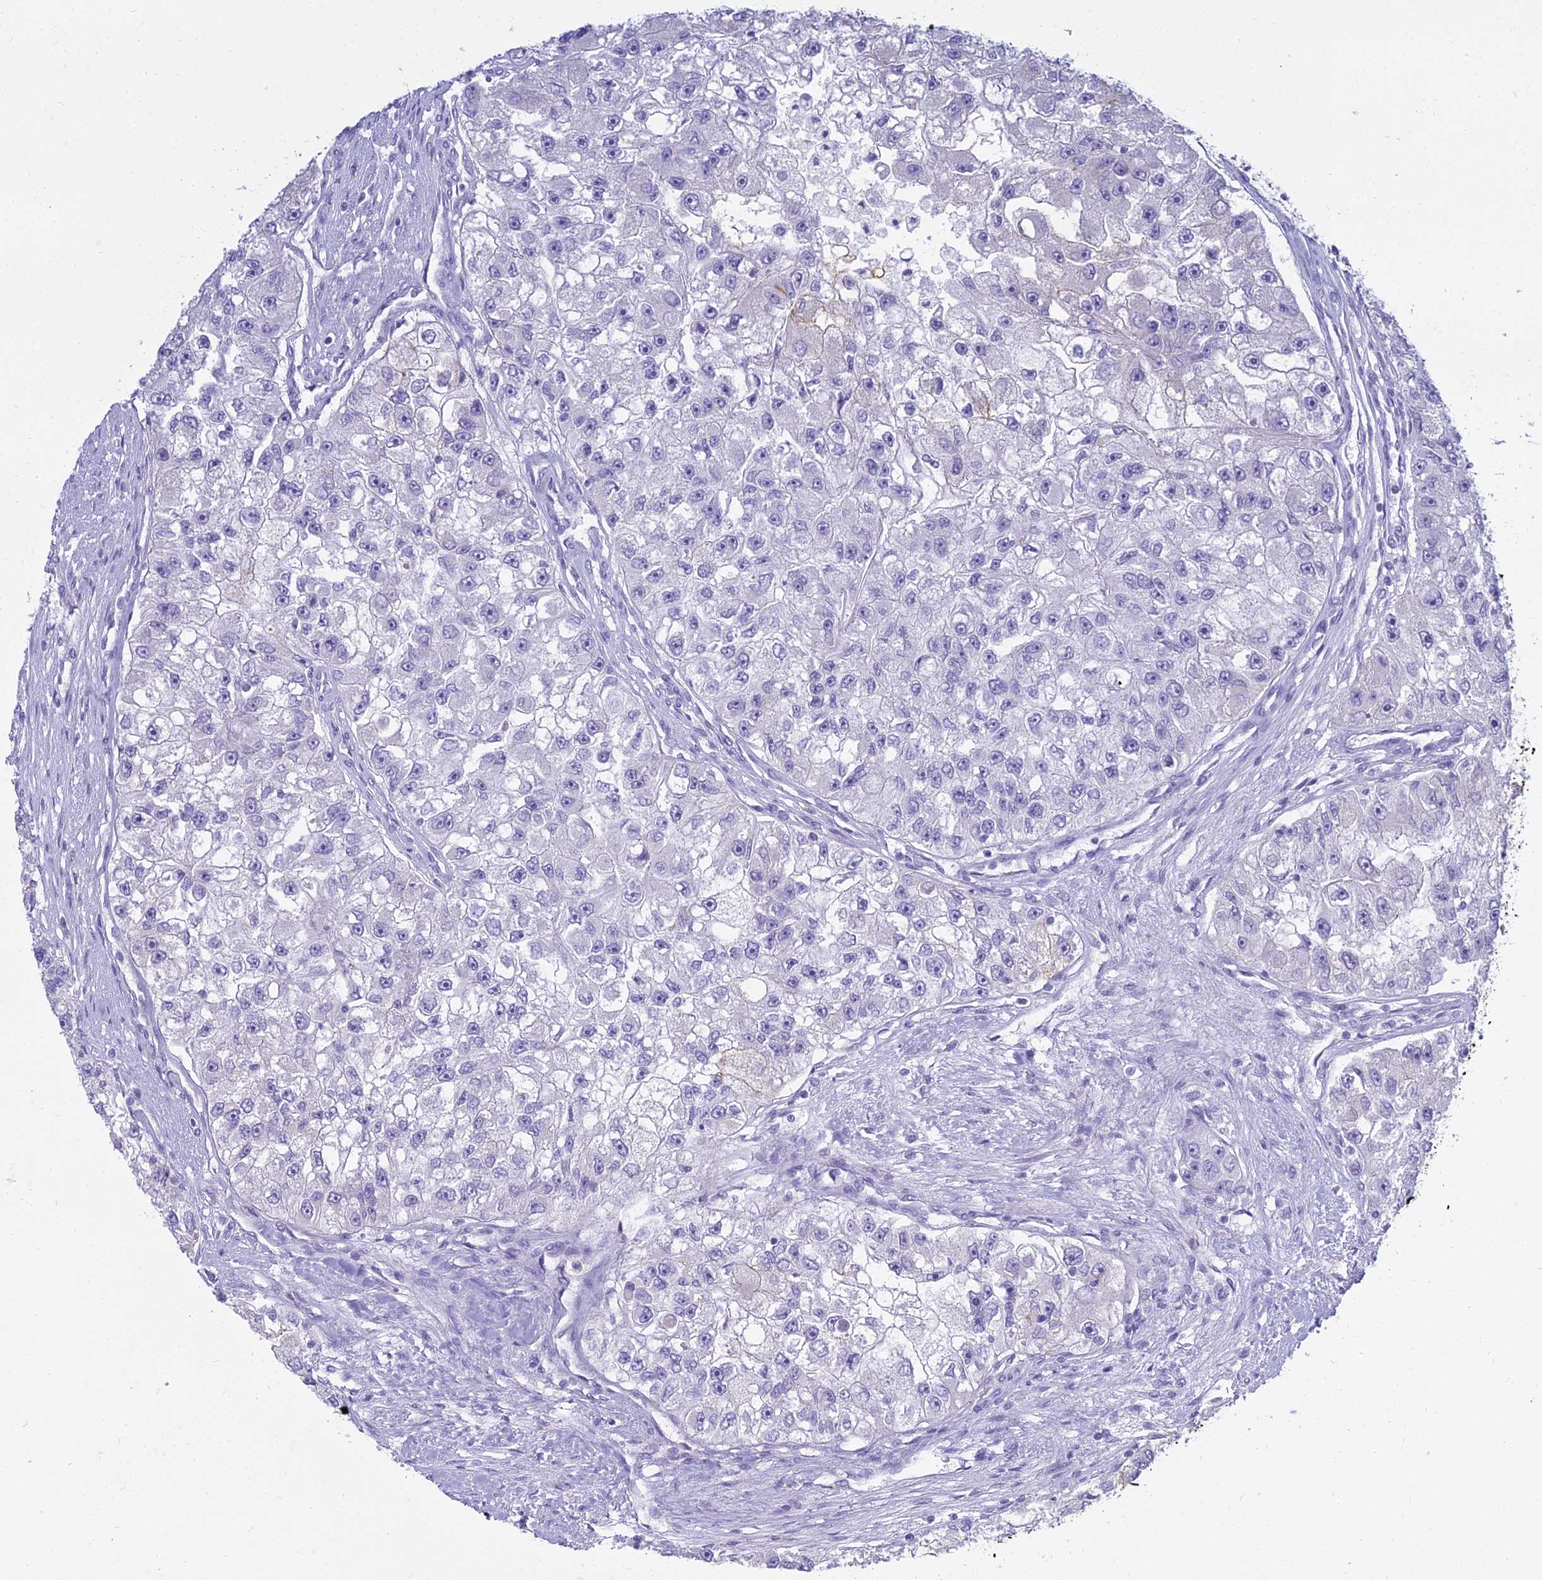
{"staining": {"intensity": "moderate", "quantity": "<25%", "location": "cytoplasmic/membranous"}, "tissue": "renal cancer", "cell_type": "Tumor cells", "image_type": "cancer", "snomed": [{"axis": "morphology", "description": "Adenocarcinoma, NOS"}, {"axis": "topography", "description": "Kidney"}], "caption": "An image of human renal cancer (adenocarcinoma) stained for a protein displays moderate cytoplasmic/membranous brown staining in tumor cells.", "gene": "SMIM24", "patient": {"sex": "male", "age": 63}}